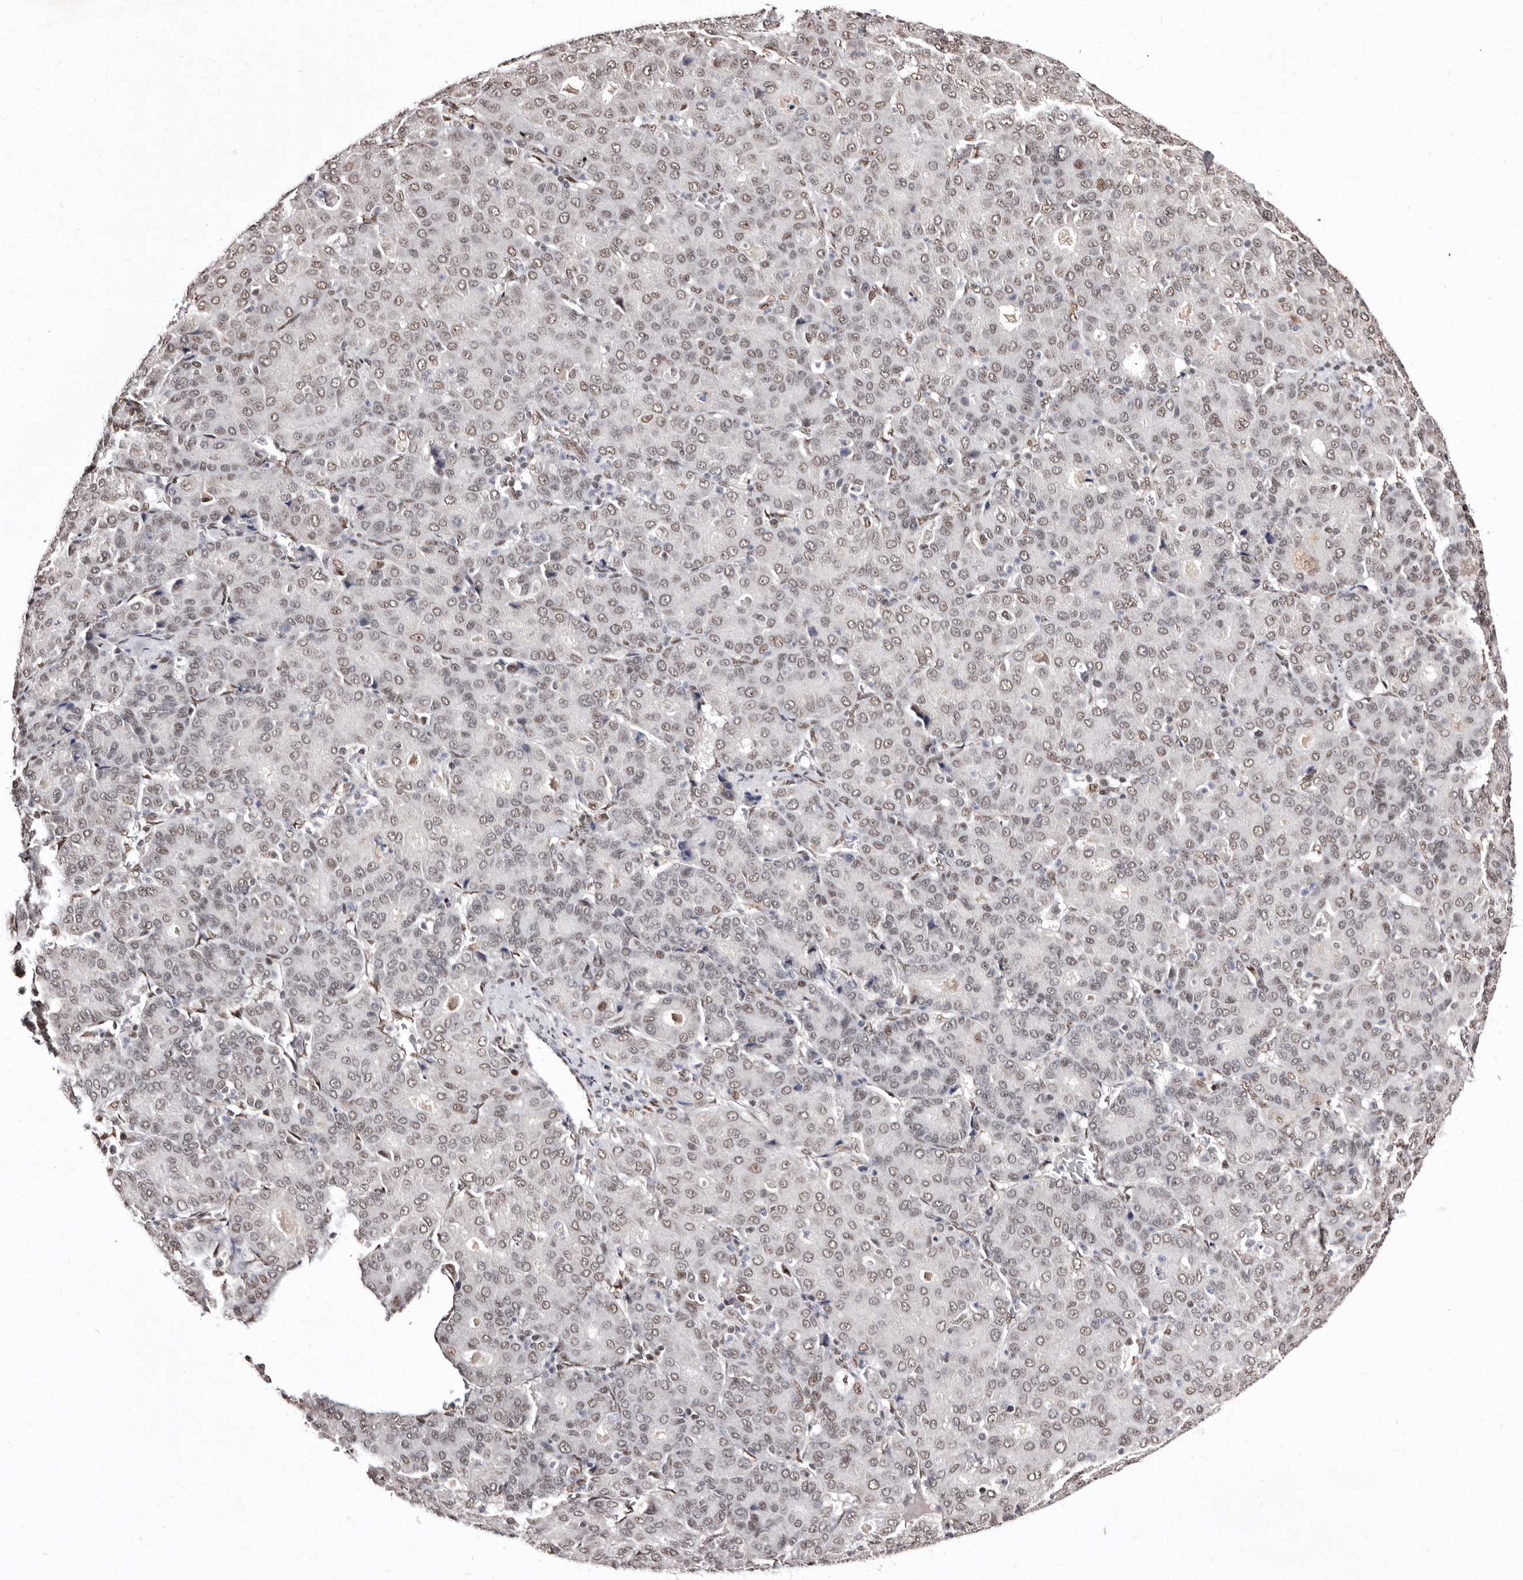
{"staining": {"intensity": "weak", "quantity": ">75%", "location": "nuclear"}, "tissue": "liver cancer", "cell_type": "Tumor cells", "image_type": "cancer", "snomed": [{"axis": "morphology", "description": "Carcinoma, Hepatocellular, NOS"}, {"axis": "topography", "description": "Liver"}], "caption": "The micrograph reveals staining of liver cancer, revealing weak nuclear protein positivity (brown color) within tumor cells. (DAB = brown stain, brightfield microscopy at high magnification).", "gene": "ANAPC11", "patient": {"sex": "male", "age": 65}}